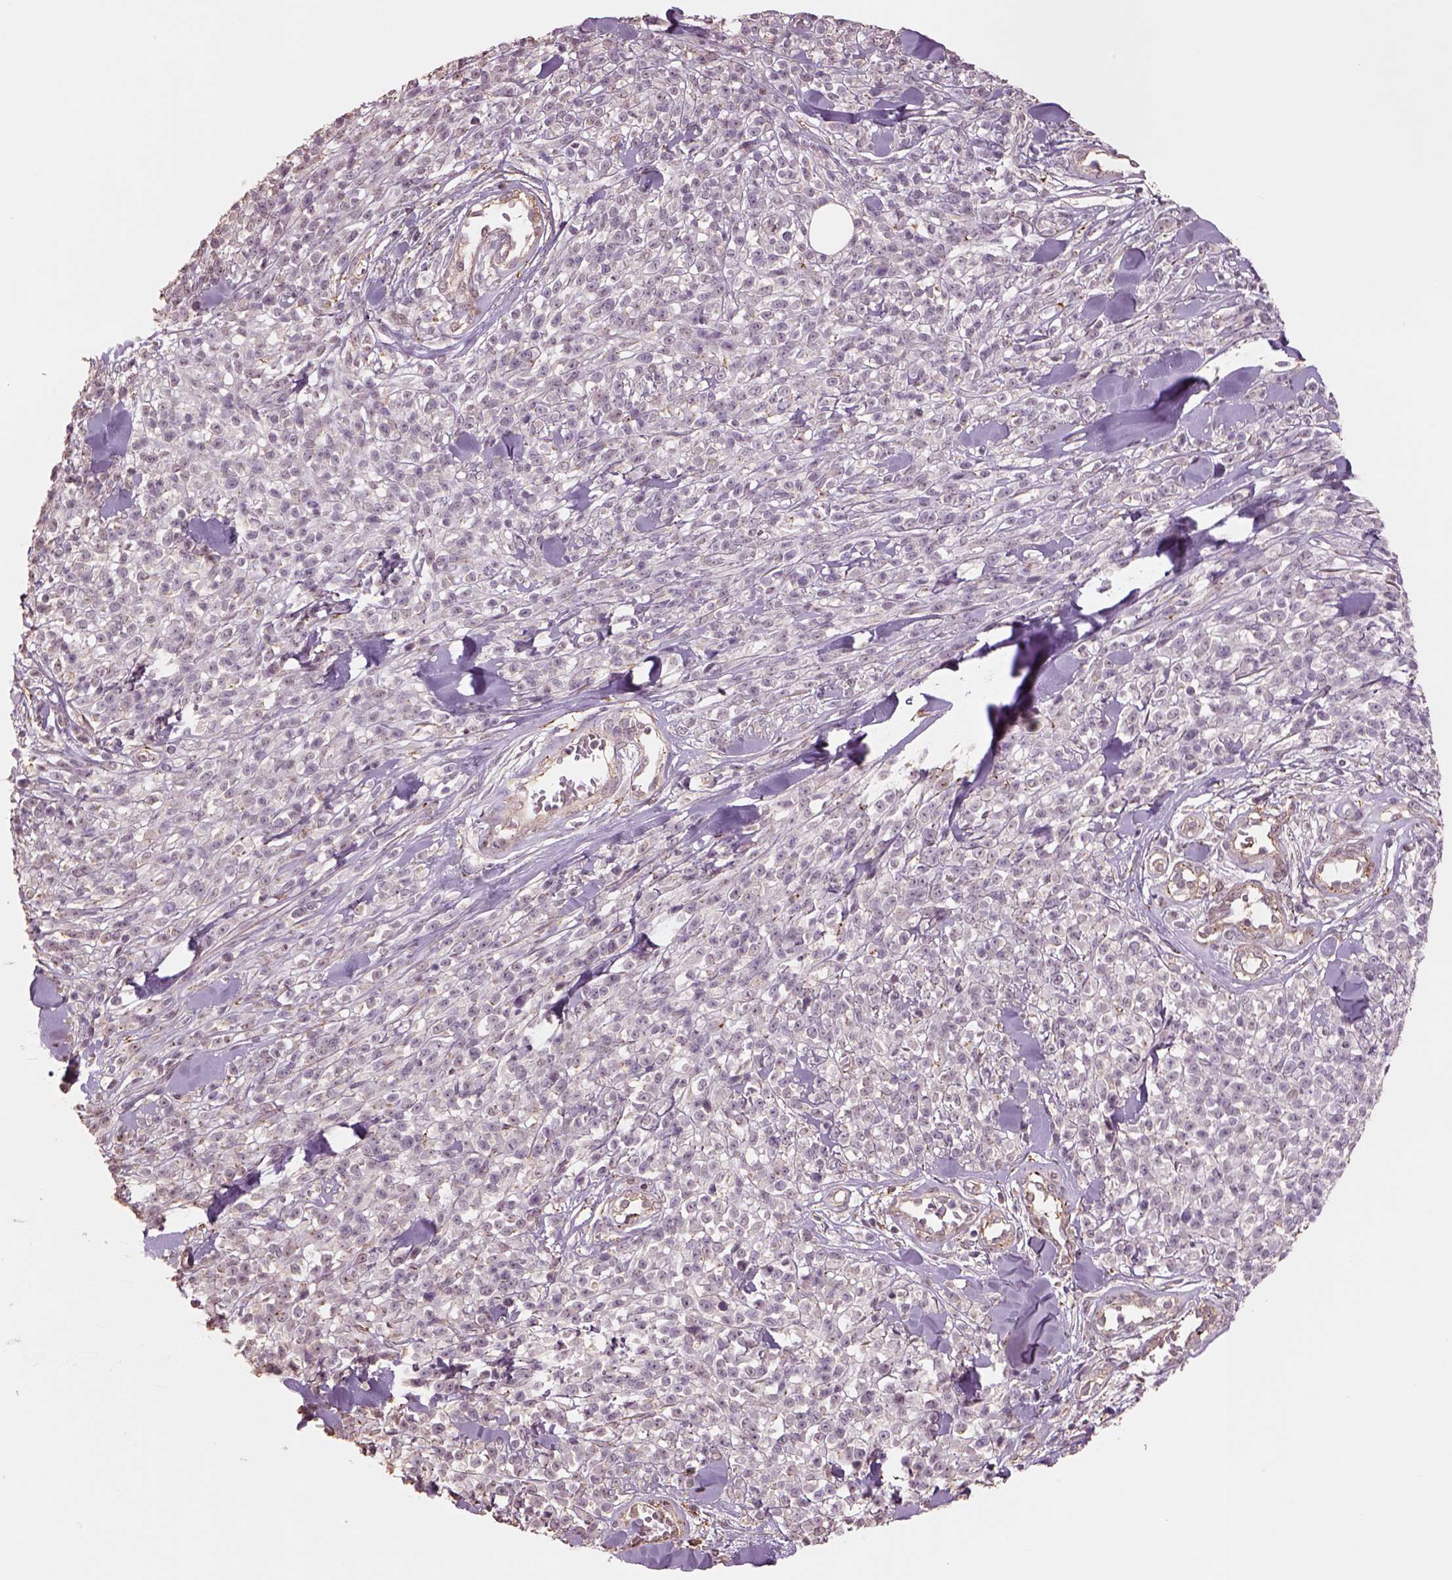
{"staining": {"intensity": "negative", "quantity": "none", "location": "none"}, "tissue": "melanoma", "cell_type": "Tumor cells", "image_type": "cancer", "snomed": [{"axis": "morphology", "description": "Malignant melanoma, NOS"}, {"axis": "topography", "description": "Skin"}, {"axis": "topography", "description": "Skin of trunk"}], "caption": "Immunohistochemical staining of human melanoma reveals no significant expression in tumor cells.", "gene": "LIN7A", "patient": {"sex": "male", "age": 74}}